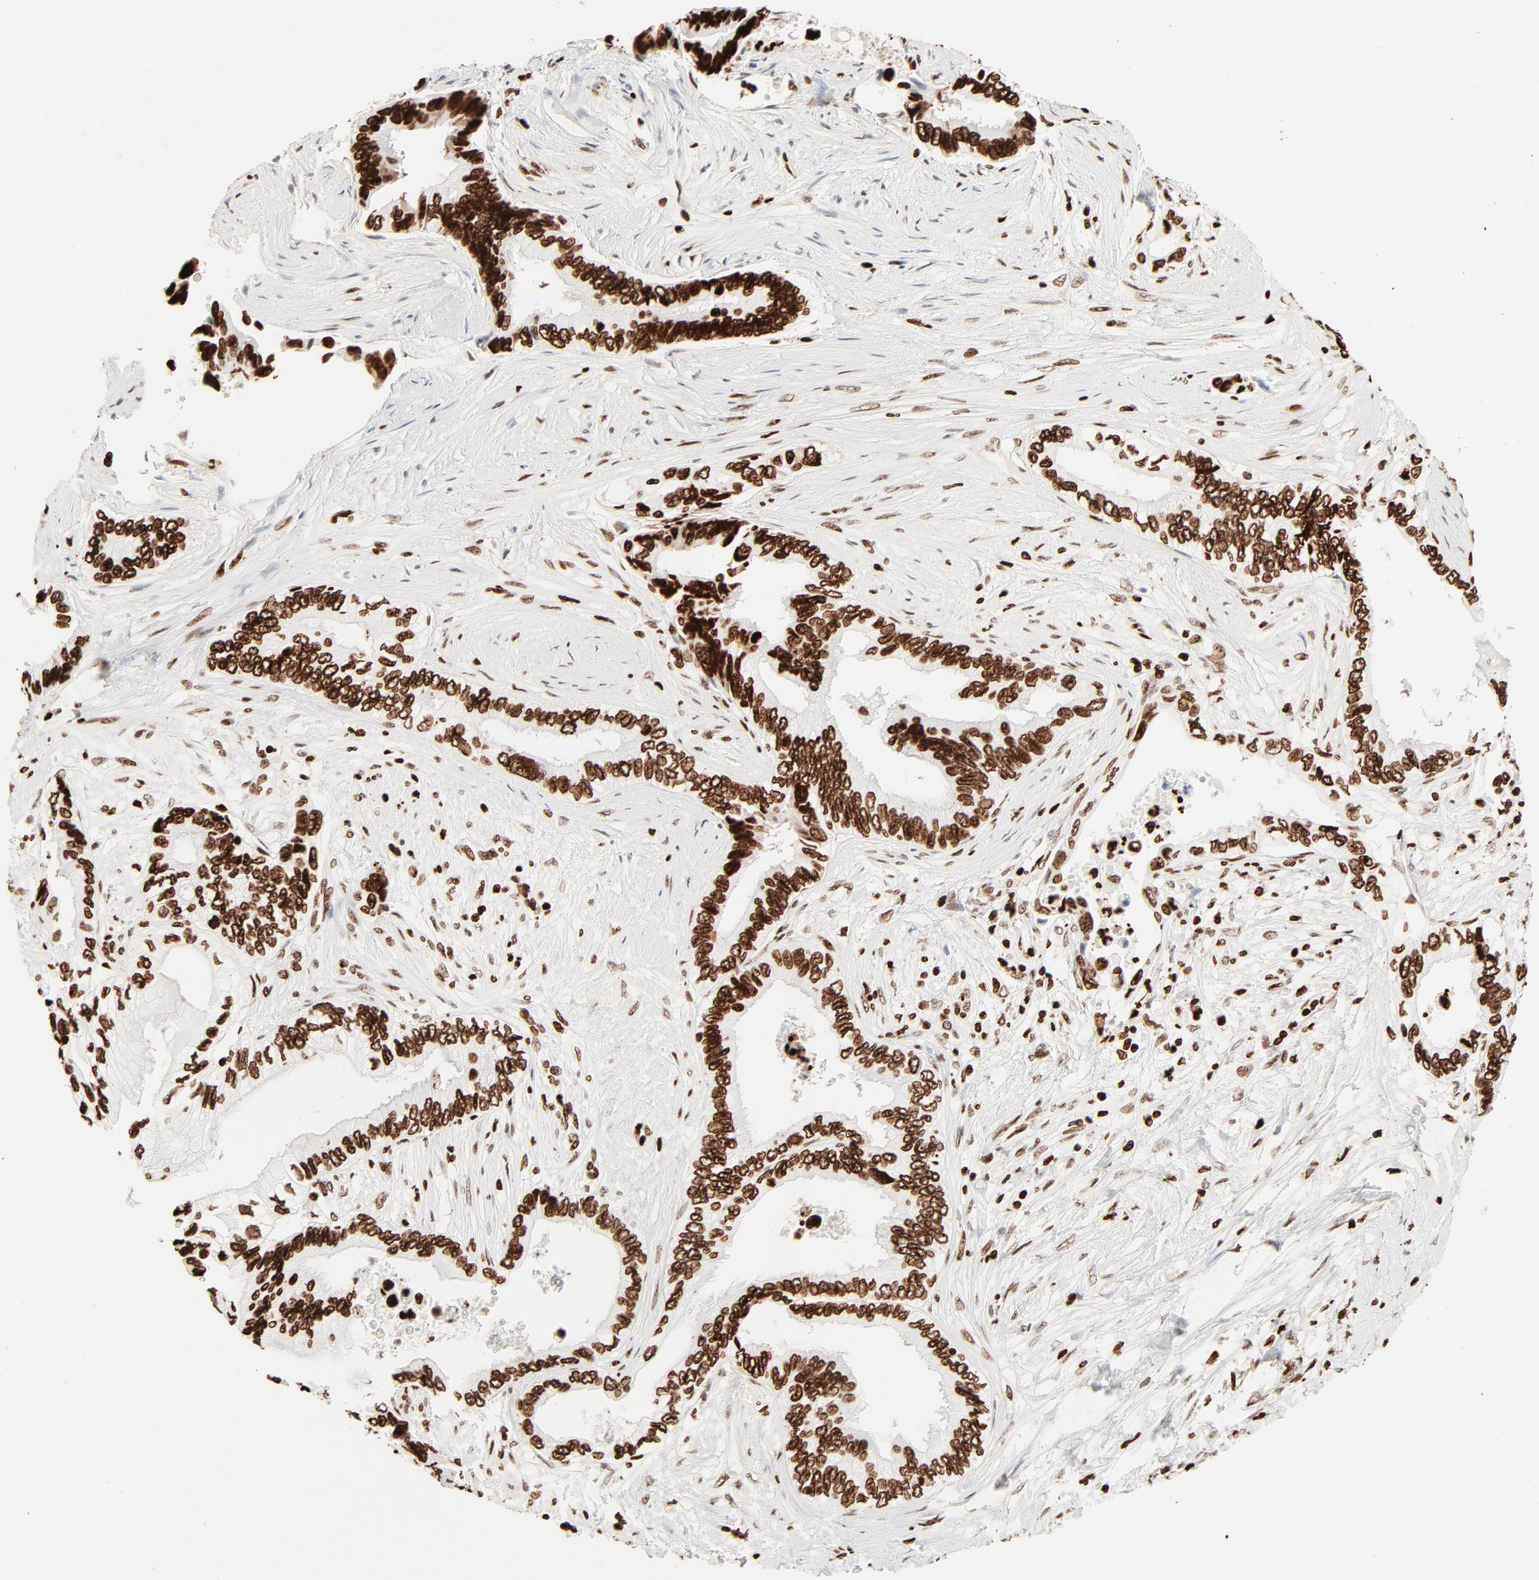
{"staining": {"intensity": "strong", "quantity": ">75%", "location": "cytoplasmic/membranous,nuclear"}, "tissue": "pancreatic cancer", "cell_type": "Tumor cells", "image_type": "cancer", "snomed": [{"axis": "morphology", "description": "Adenocarcinoma, NOS"}, {"axis": "topography", "description": "Pancreas"}], "caption": "Strong cytoplasmic/membranous and nuclear expression for a protein is appreciated in approximately >75% of tumor cells of pancreatic cancer (adenocarcinoma) using IHC.", "gene": "HMGB2", "patient": {"sex": "female", "age": 66}}